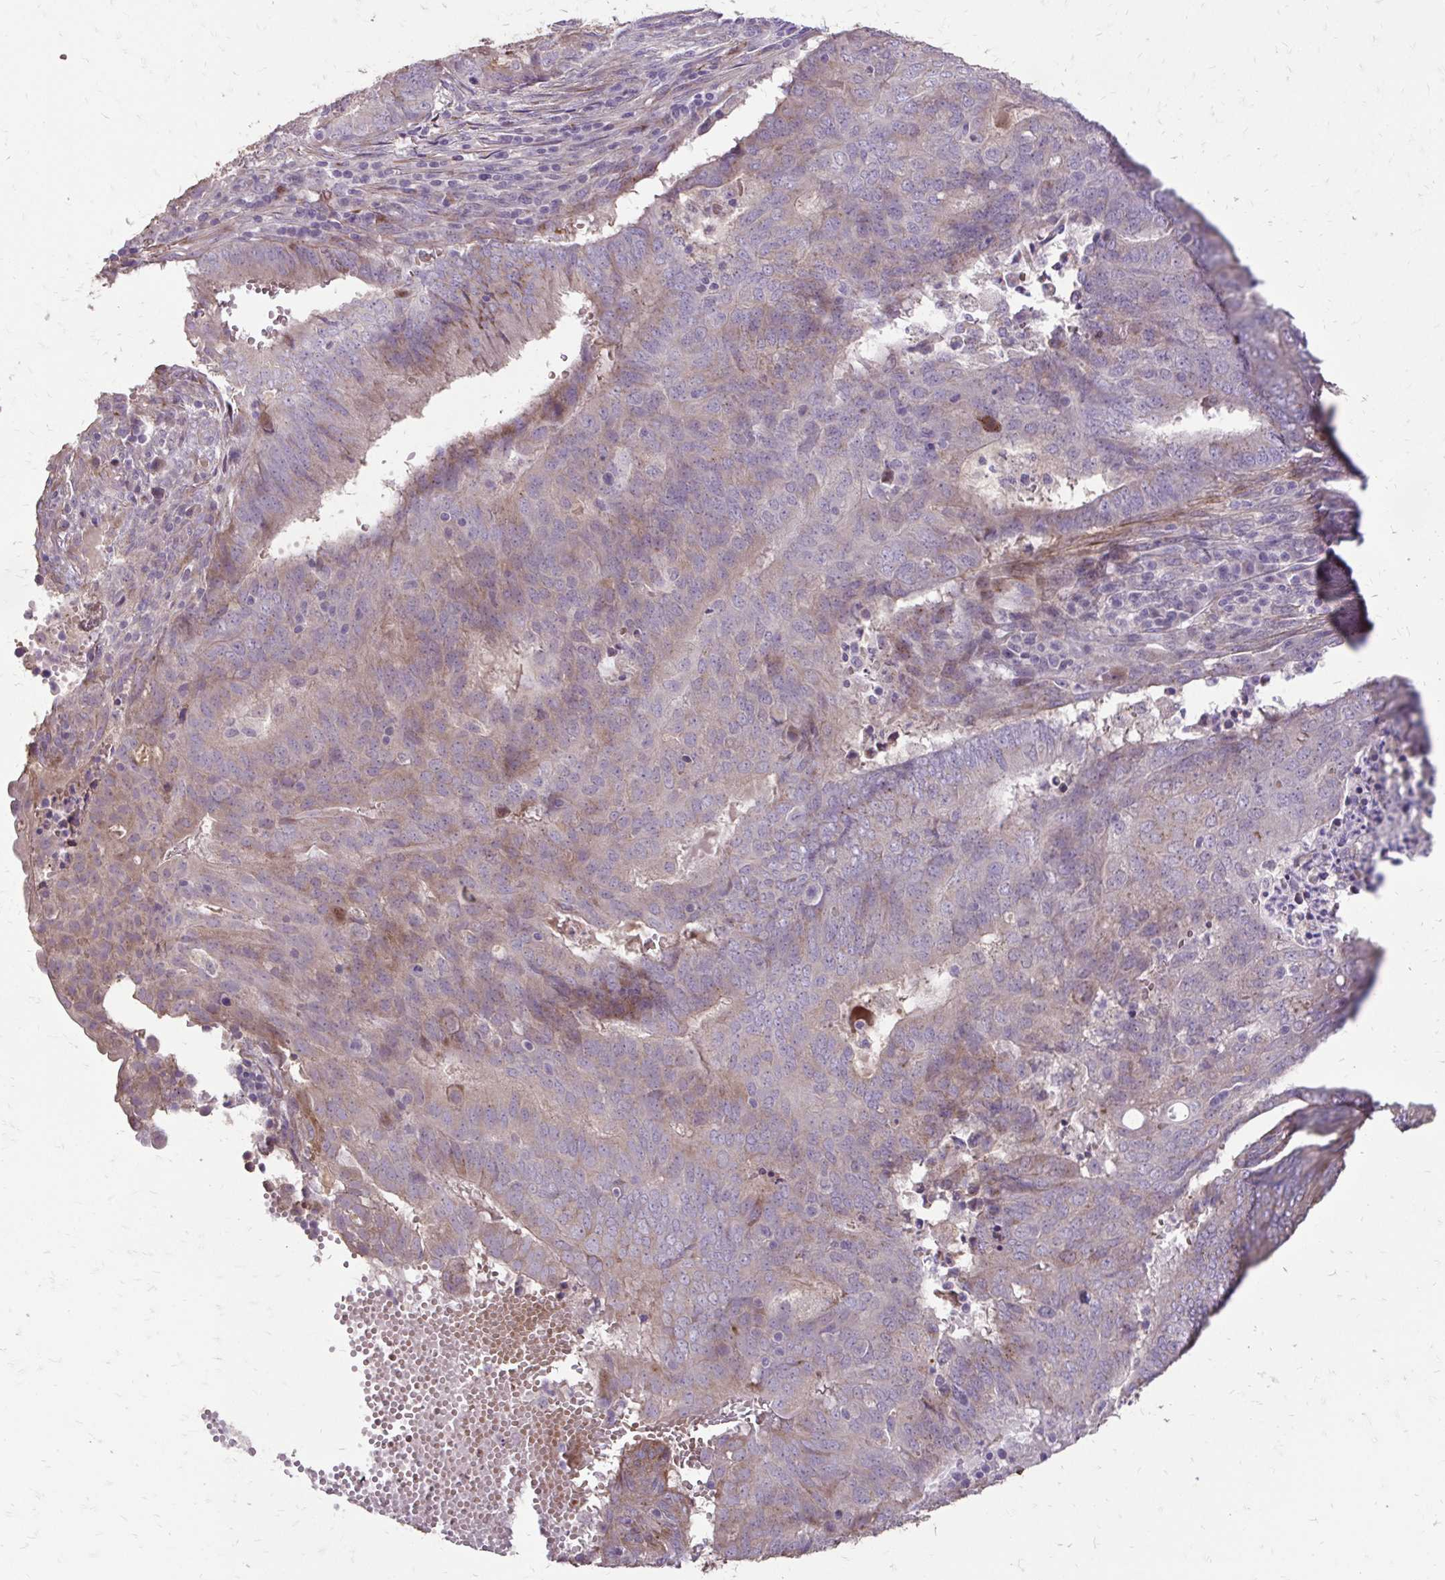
{"staining": {"intensity": "weak", "quantity": "<25%", "location": "cytoplasmic/membranous"}, "tissue": "endometrial cancer", "cell_type": "Tumor cells", "image_type": "cancer", "snomed": [{"axis": "morphology", "description": "Adenocarcinoma, NOS"}, {"axis": "topography", "description": "Endometrium"}], "caption": "Human endometrial cancer (adenocarcinoma) stained for a protein using immunohistochemistry (IHC) demonstrates no expression in tumor cells.", "gene": "MYORG", "patient": {"sex": "female", "age": 62}}